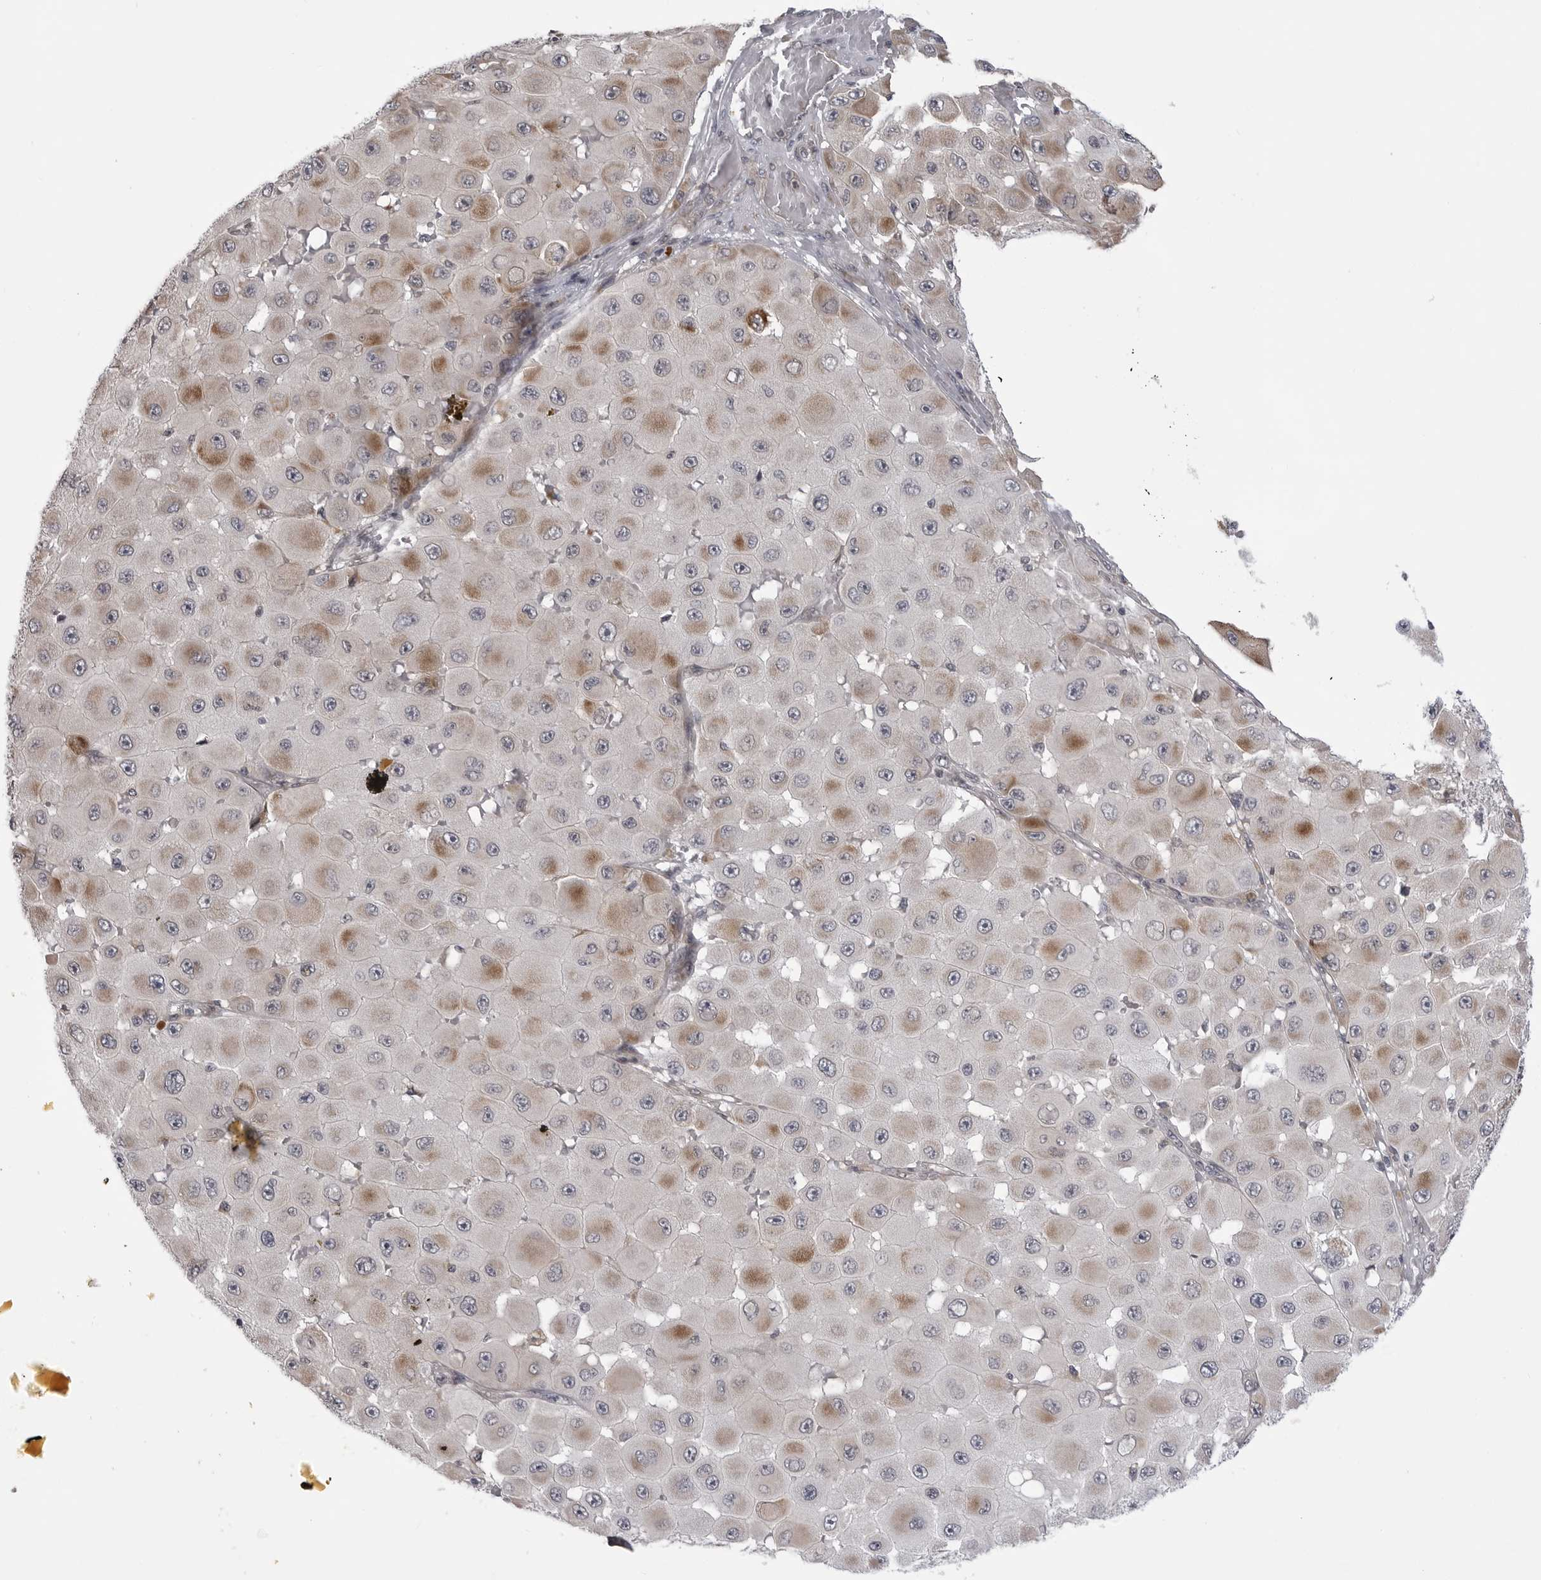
{"staining": {"intensity": "weak", "quantity": "<25%", "location": "cytoplasmic/membranous"}, "tissue": "melanoma", "cell_type": "Tumor cells", "image_type": "cancer", "snomed": [{"axis": "morphology", "description": "Malignant melanoma, NOS"}, {"axis": "topography", "description": "Skin"}], "caption": "A high-resolution micrograph shows IHC staining of melanoma, which reveals no significant expression in tumor cells. (Stains: DAB immunohistochemistry with hematoxylin counter stain, Microscopy: brightfield microscopy at high magnification).", "gene": "CCDC18", "patient": {"sex": "female", "age": 81}}